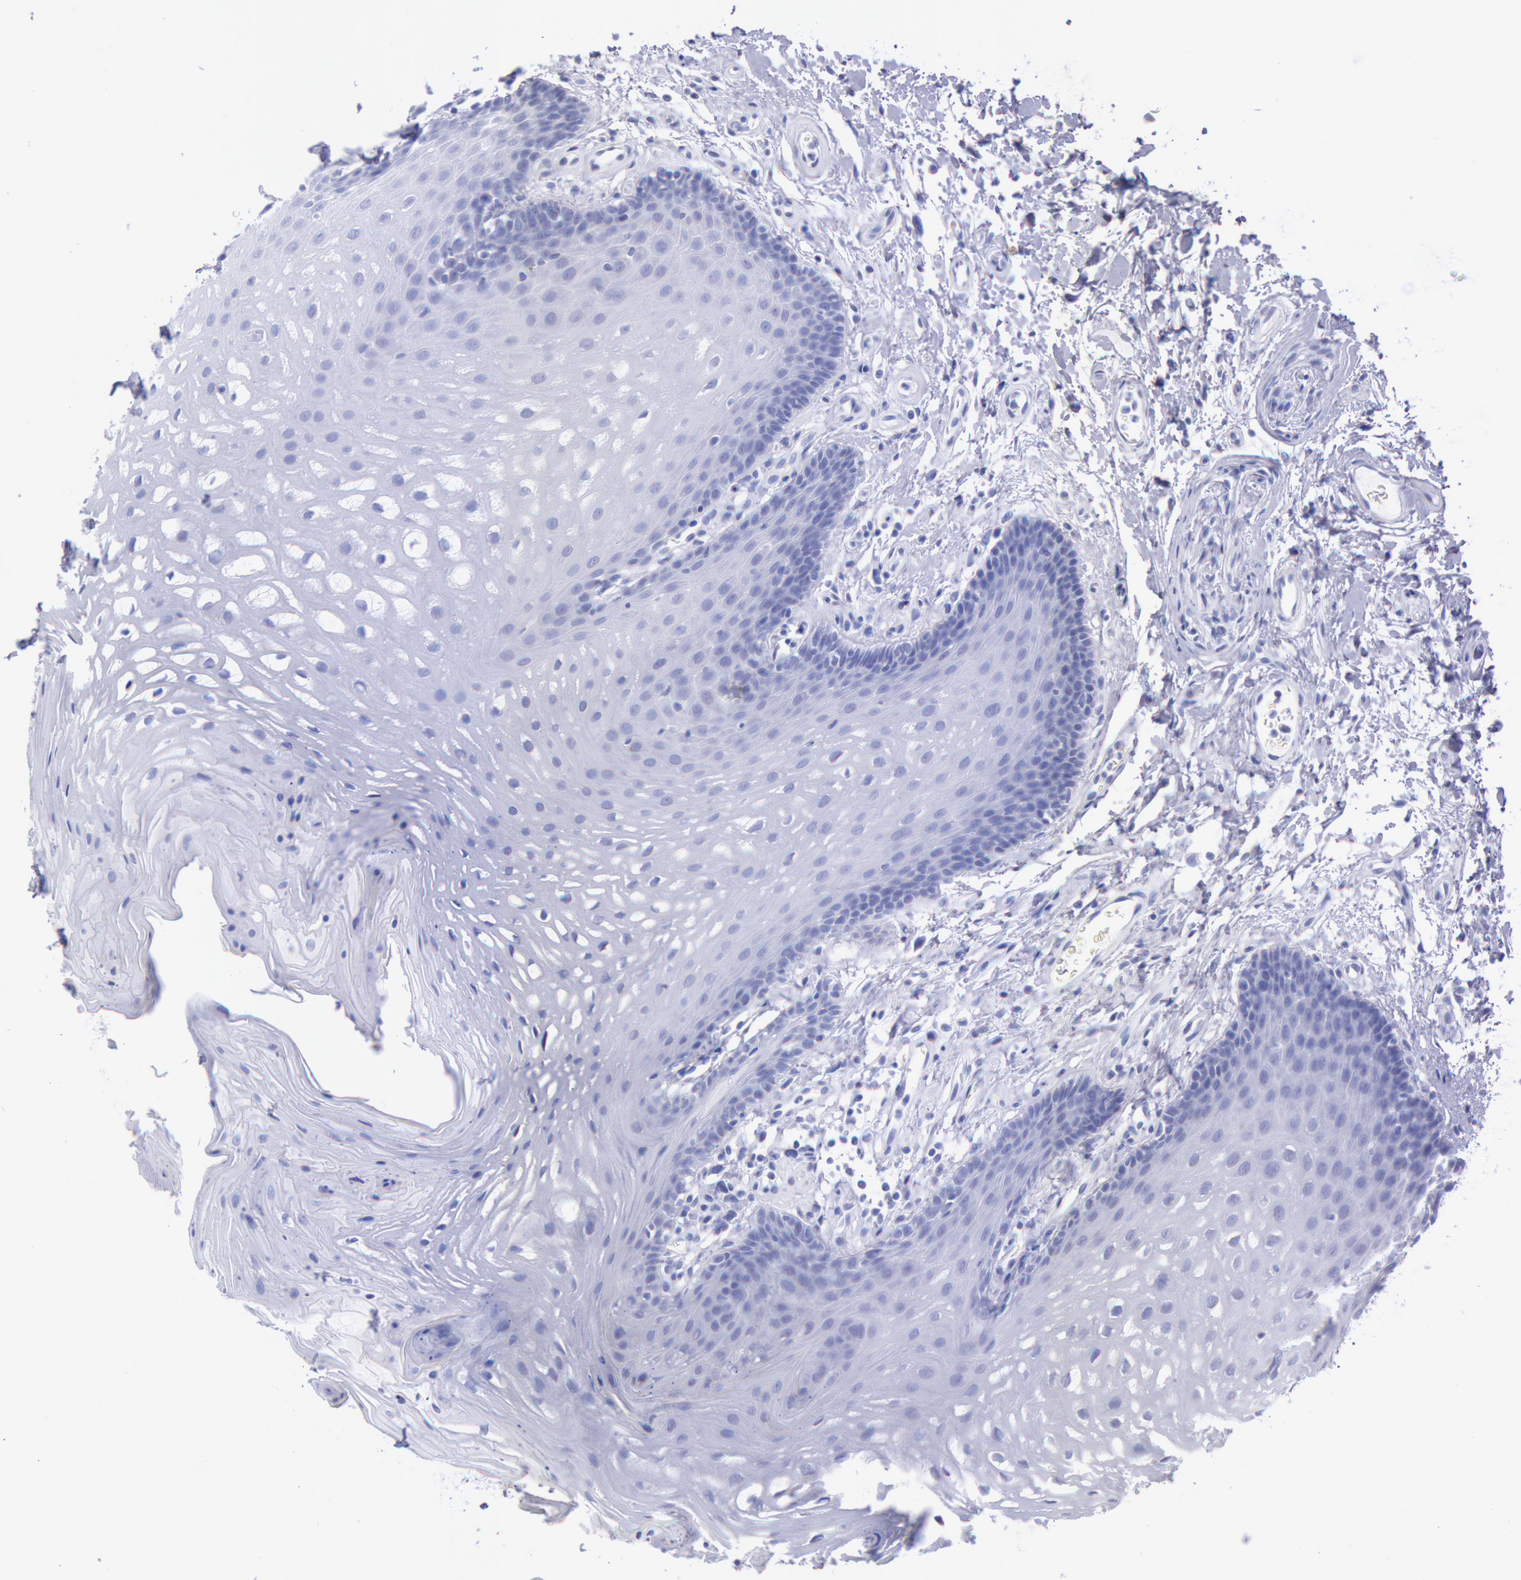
{"staining": {"intensity": "negative", "quantity": "none", "location": "none"}, "tissue": "oral mucosa", "cell_type": "Squamous epithelial cells", "image_type": "normal", "snomed": [{"axis": "morphology", "description": "Normal tissue, NOS"}, {"axis": "topography", "description": "Oral tissue"}], "caption": "This is a micrograph of immunohistochemistry staining of benign oral mucosa, which shows no staining in squamous epithelial cells.", "gene": "MYH6", "patient": {"sex": "male", "age": 62}}